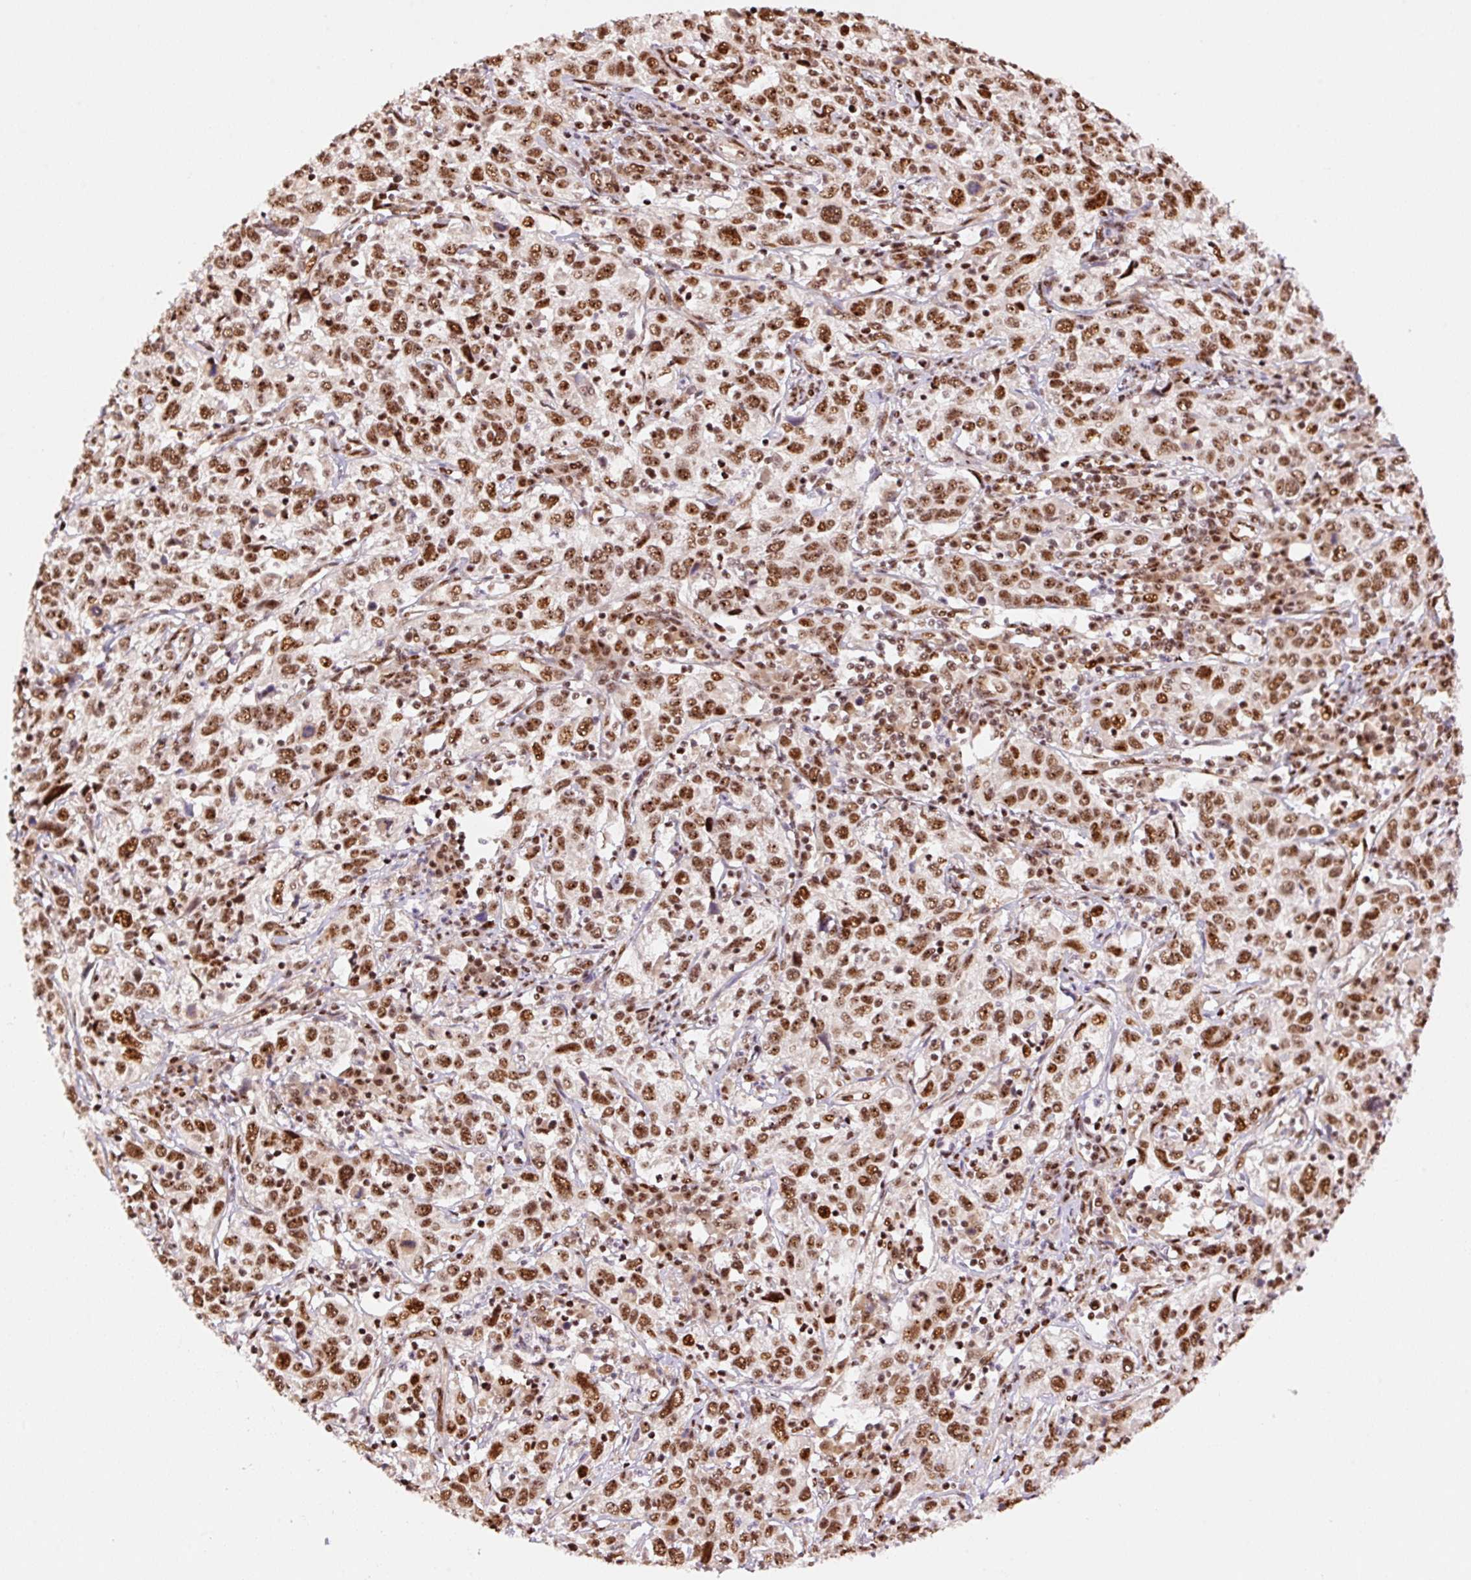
{"staining": {"intensity": "moderate", "quantity": ">75%", "location": "nuclear"}, "tissue": "cervical cancer", "cell_type": "Tumor cells", "image_type": "cancer", "snomed": [{"axis": "morphology", "description": "Squamous cell carcinoma, NOS"}, {"axis": "topography", "description": "Cervix"}], "caption": "Cervical cancer was stained to show a protein in brown. There is medium levels of moderate nuclear expression in about >75% of tumor cells.", "gene": "INTS8", "patient": {"sex": "female", "age": 46}}